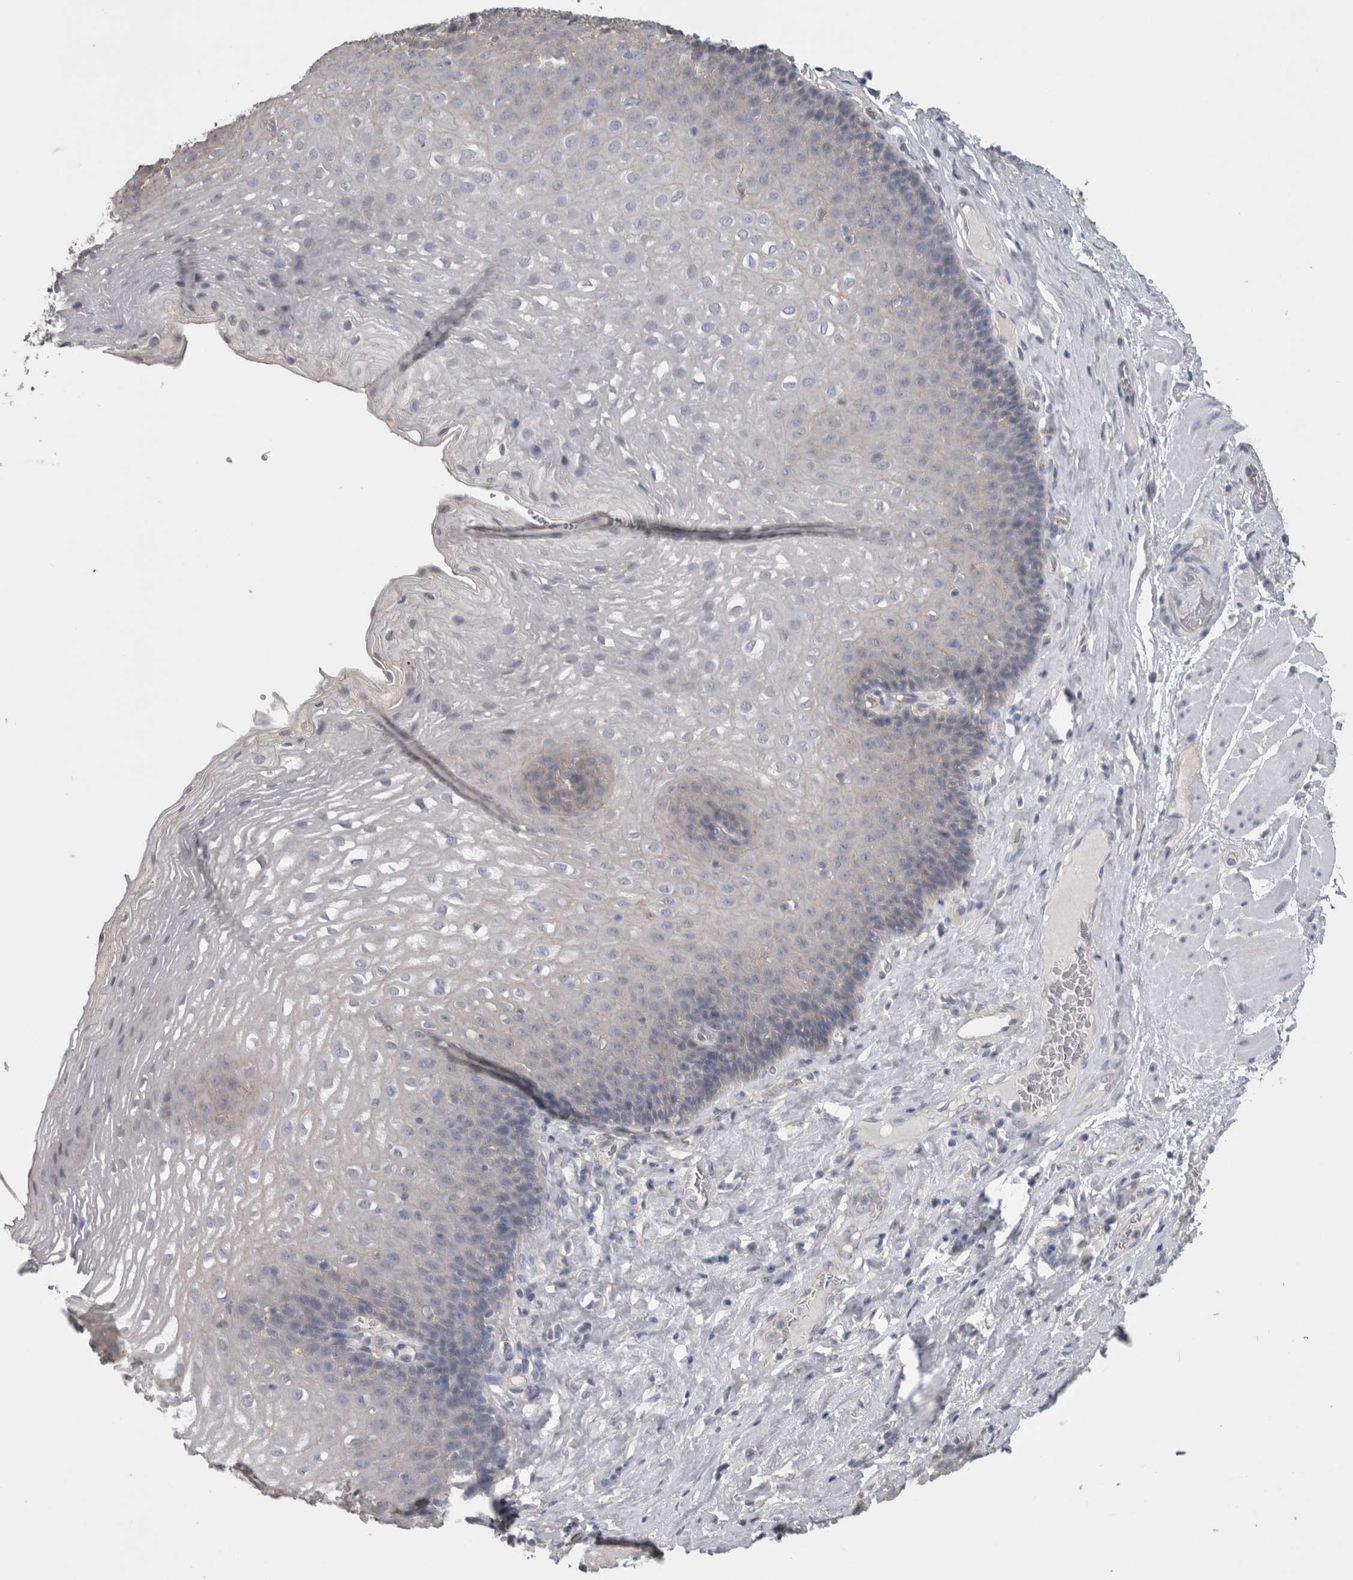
{"staining": {"intensity": "negative", "quantity": "none", "location": "none"}, "tissue": "esophagus", "cell_type": "Squamous epithelial cells", "image_type": "normal", "snomed": [{"axis": "morphology", "description": "Normal tissue, NOS"}, {"axis": "topography", "description": "Esophagus"}], "caption": "An immunohistochemistry image of unremarkable esophagus is shown. There is no staining in squamous epithelial cells of esophagus.", "gene": "NECTIN2", "patient": {"sex": "female", "age": 66}}